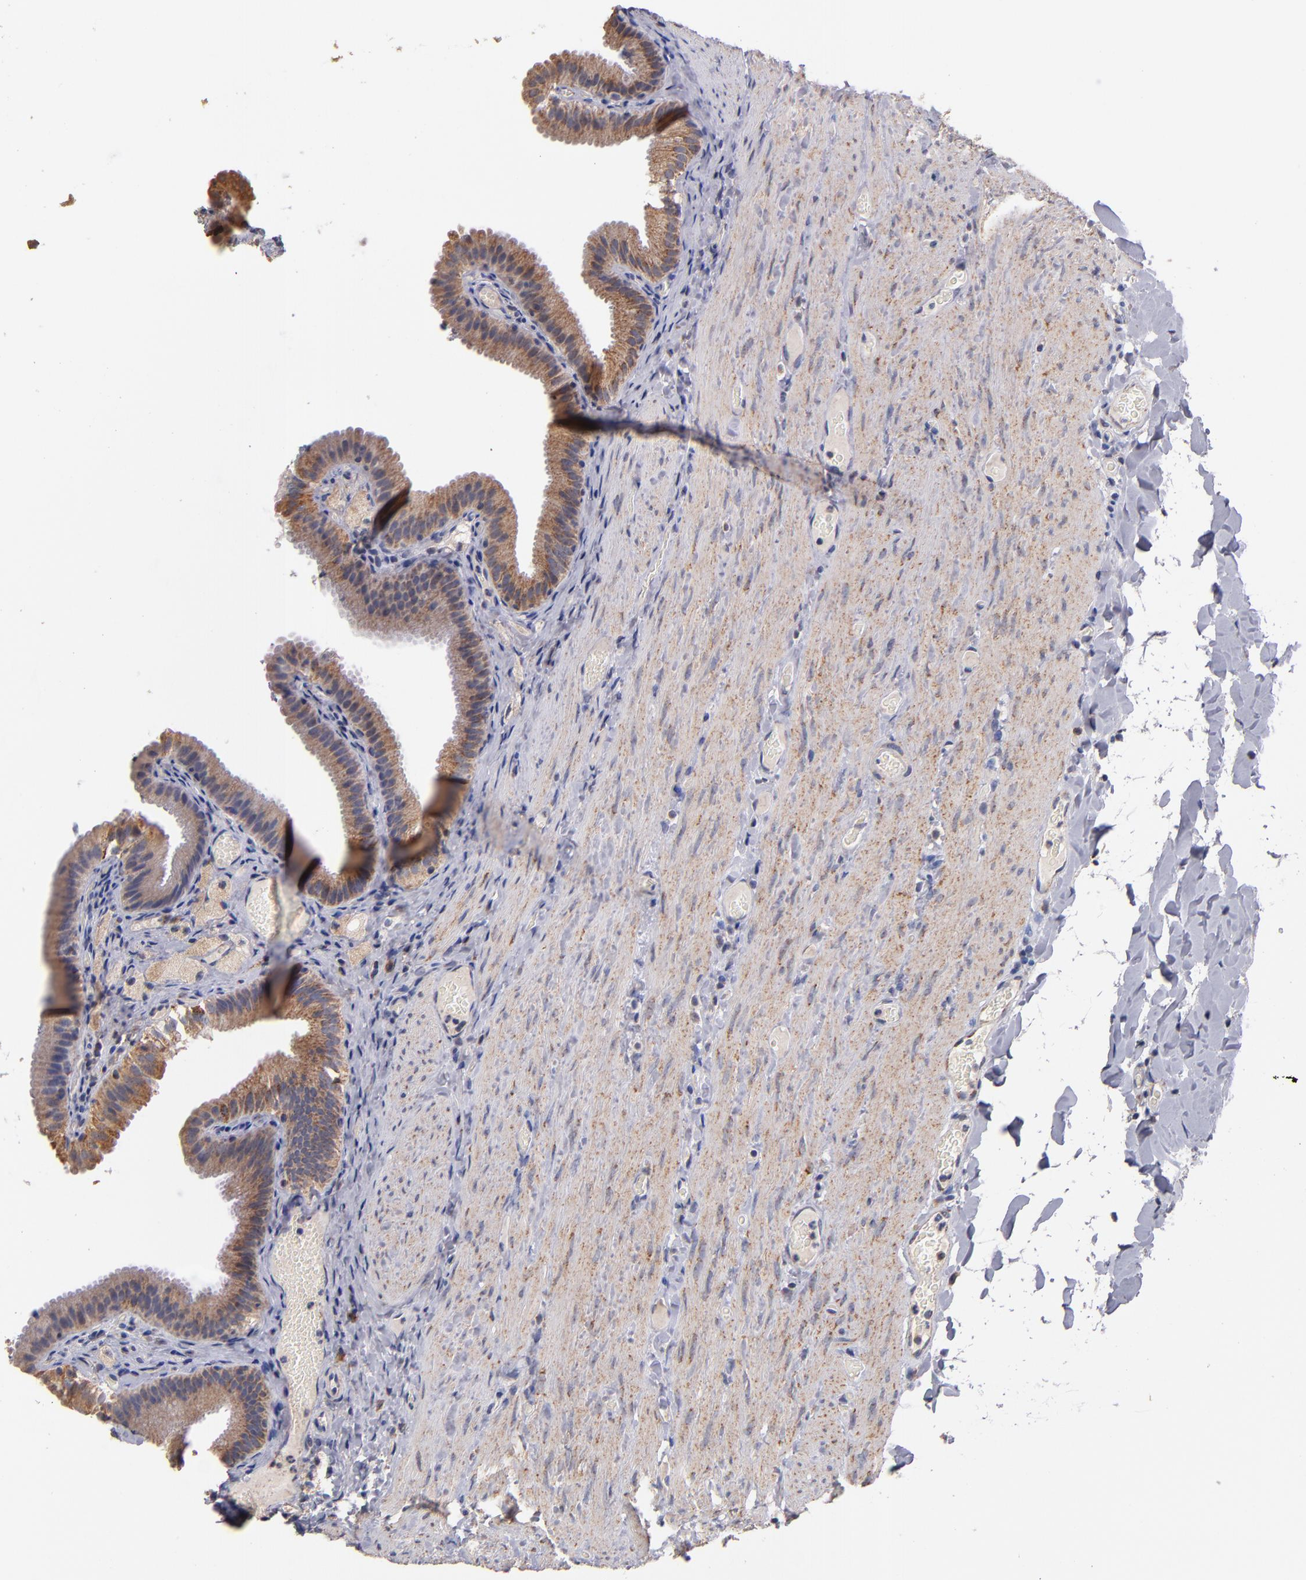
{"staining": {"intensity": "moderate", "quantity": ">75%", "location": "cytoplasmic/membranous"}, "tissue": "gallbladder", "cell_type": "Glandular cells", "image_type": "normal", "snomed": [{"axis": "morphology", "description": "Normal tissue, NOS"}, {"axis": "topography", "description": "Gallbladder"}], "caption": "The image exhibits immunohistochemical staining of normal gallbladder. There is moderate cytoplasmic/membranous expression is seen in approximately >75% of glandular cells.", "gene": "DIABLO", "patient": {"sex": "female", "age": 24}}